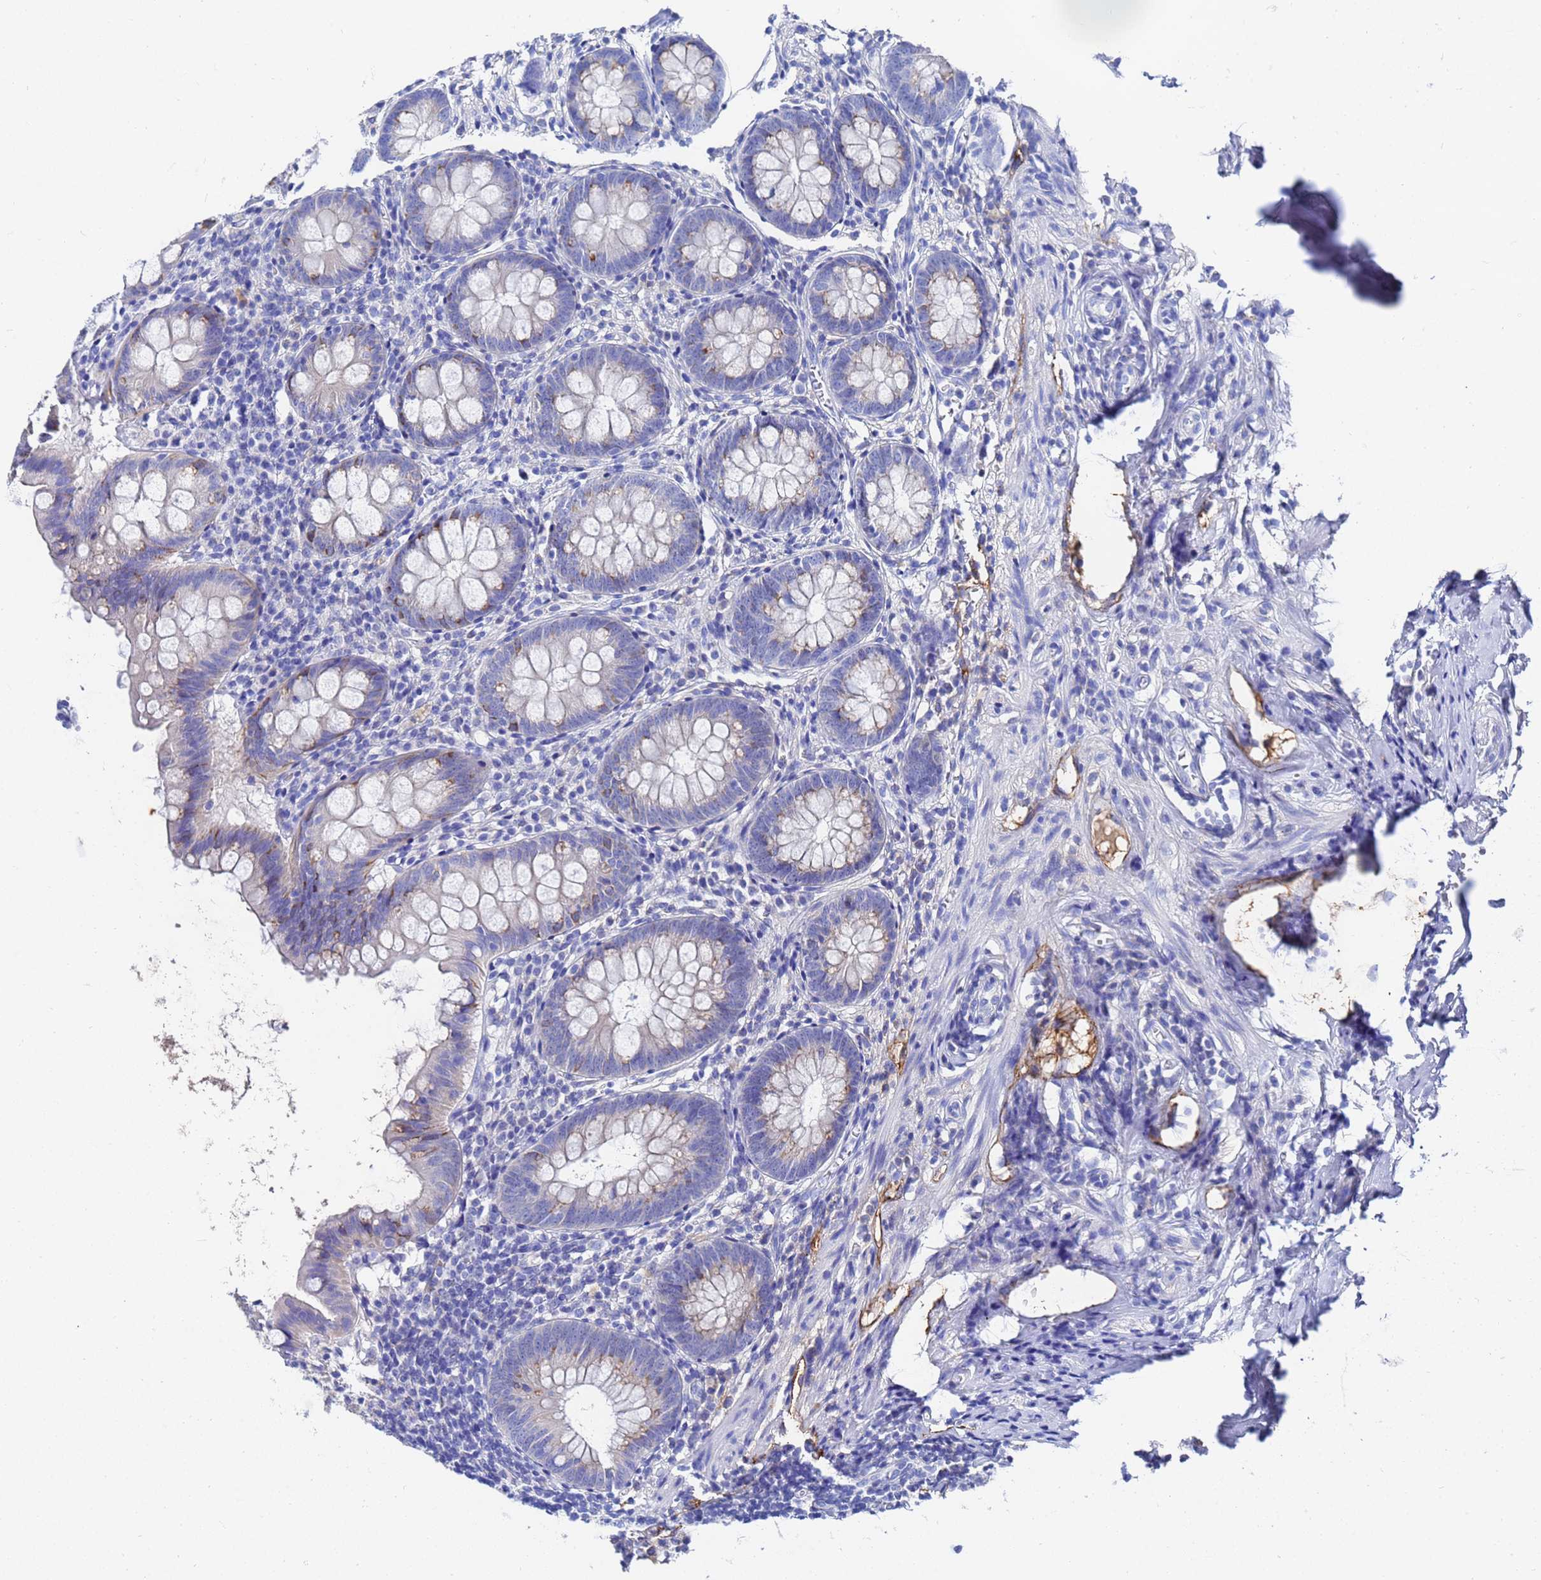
{"staining": {"intensity": "moderate", "quantity": "<25%", "location": "cytoplasmic/membranous"}, "tissue": "appendix", "cell_type": "Glandular cells", "image_type": "normal", "snomed": [{"axis": "morphology", "description": "Normal tissue, NOS"}, {"axis": "topography", "description": "Appendix"}], "caption": "Brown immunohistochemical staining in benign human appendix exhibits moderate cytoplasmic/membranous staining in approximately <25% of glandular cells. (IHC, brightfield microscopy, high magnification).", "gene": "AQP12A", "patient": {"sex": "female", "age": 51}}